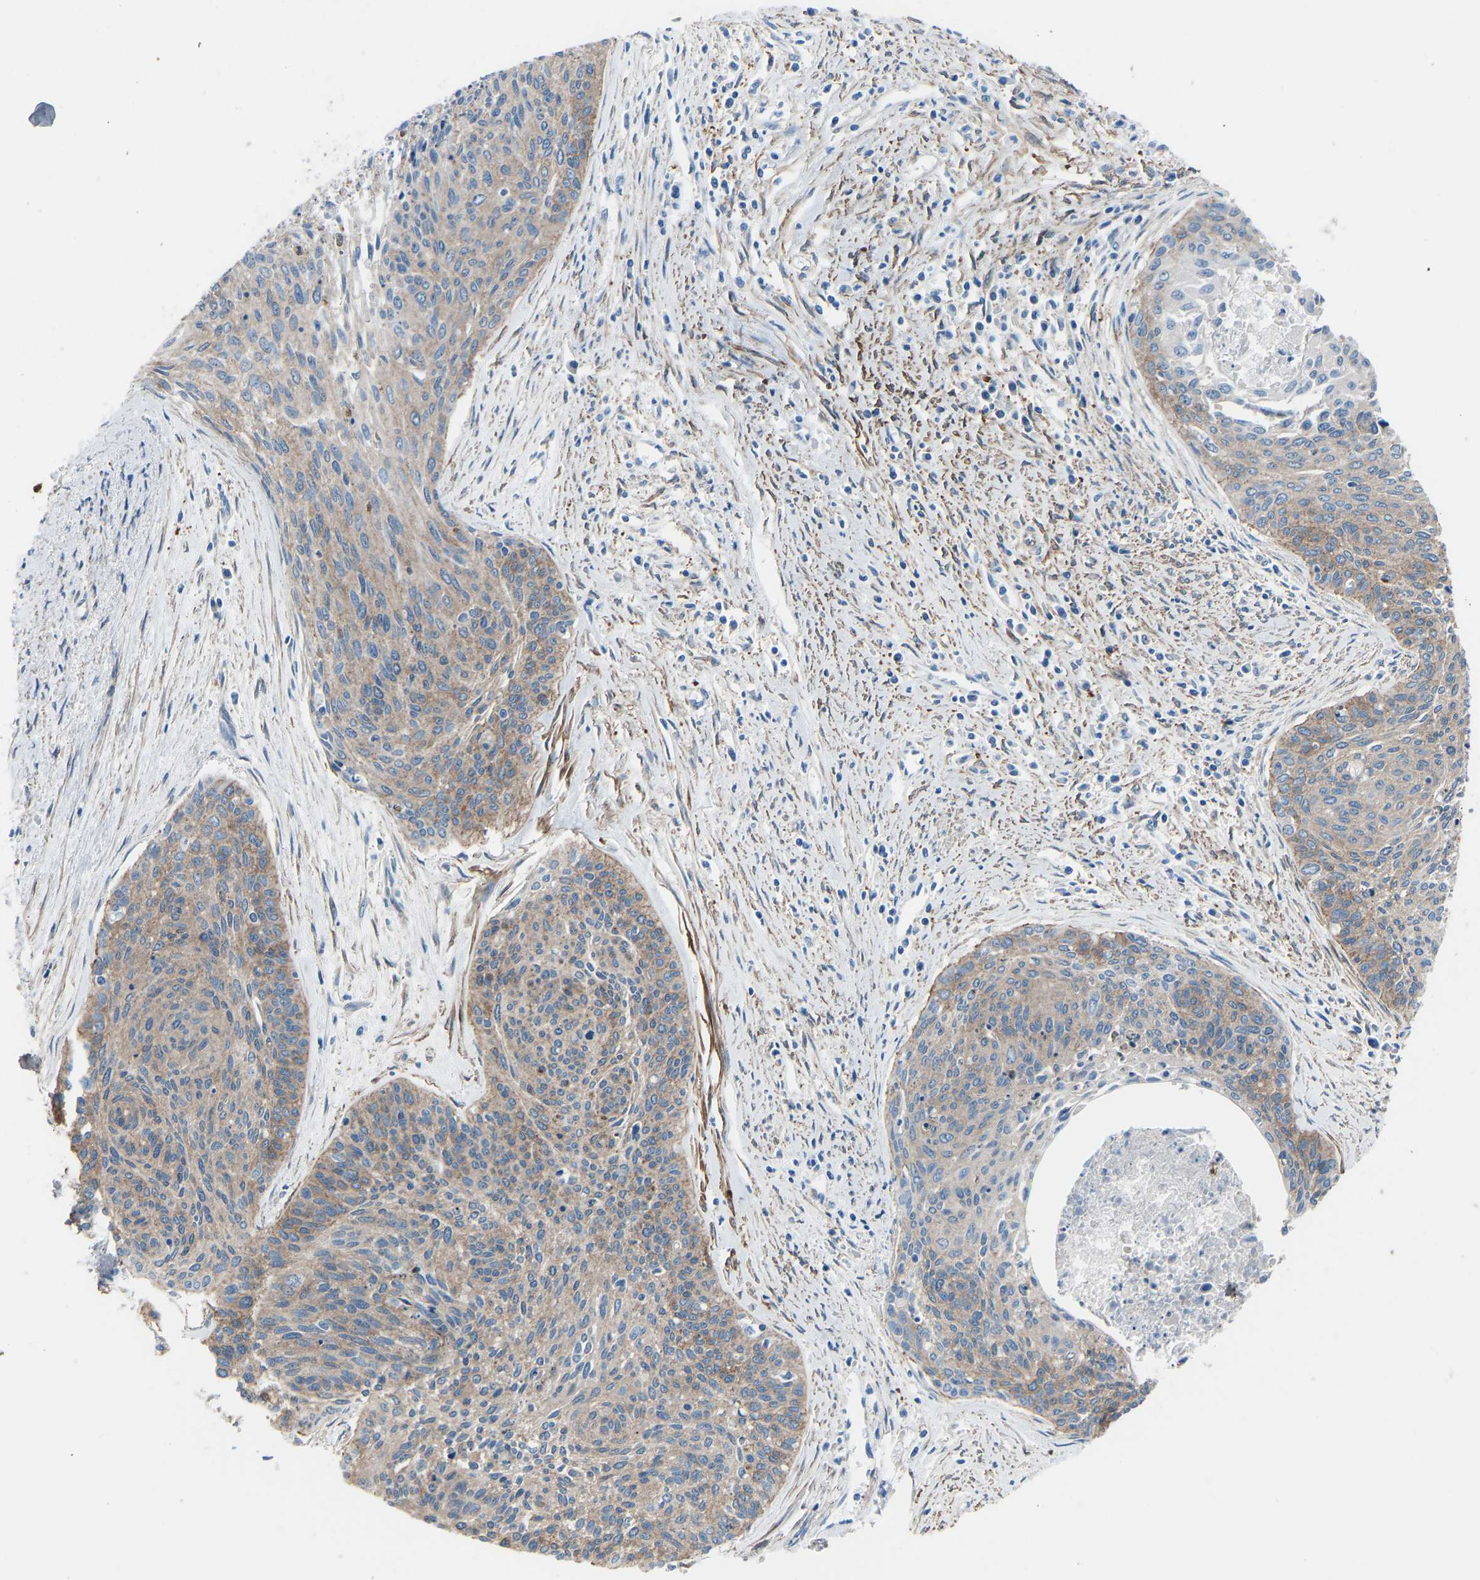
{"staining": {"intensity": "moderate", "quantity": ">75%", "location": "cytoplasmic/membranous"}, "tissue": "cervical cancer", "cell_type": "Tumor cells", "image_type": "cancer", "snomed": [{"axis": "morphology", "description": "Squamous cell carcinoma, NOS"}, {"axis": "topography", "description": "Cervix"}], "caption": "Protein expression analysis of human squamous cell carcinoma (cervical) reveals moderate cytoplasmic/membranous staining in about >75% of tumor cells.", "gene": "MYH10", "patient": {"sex": "female", "age": 55}}